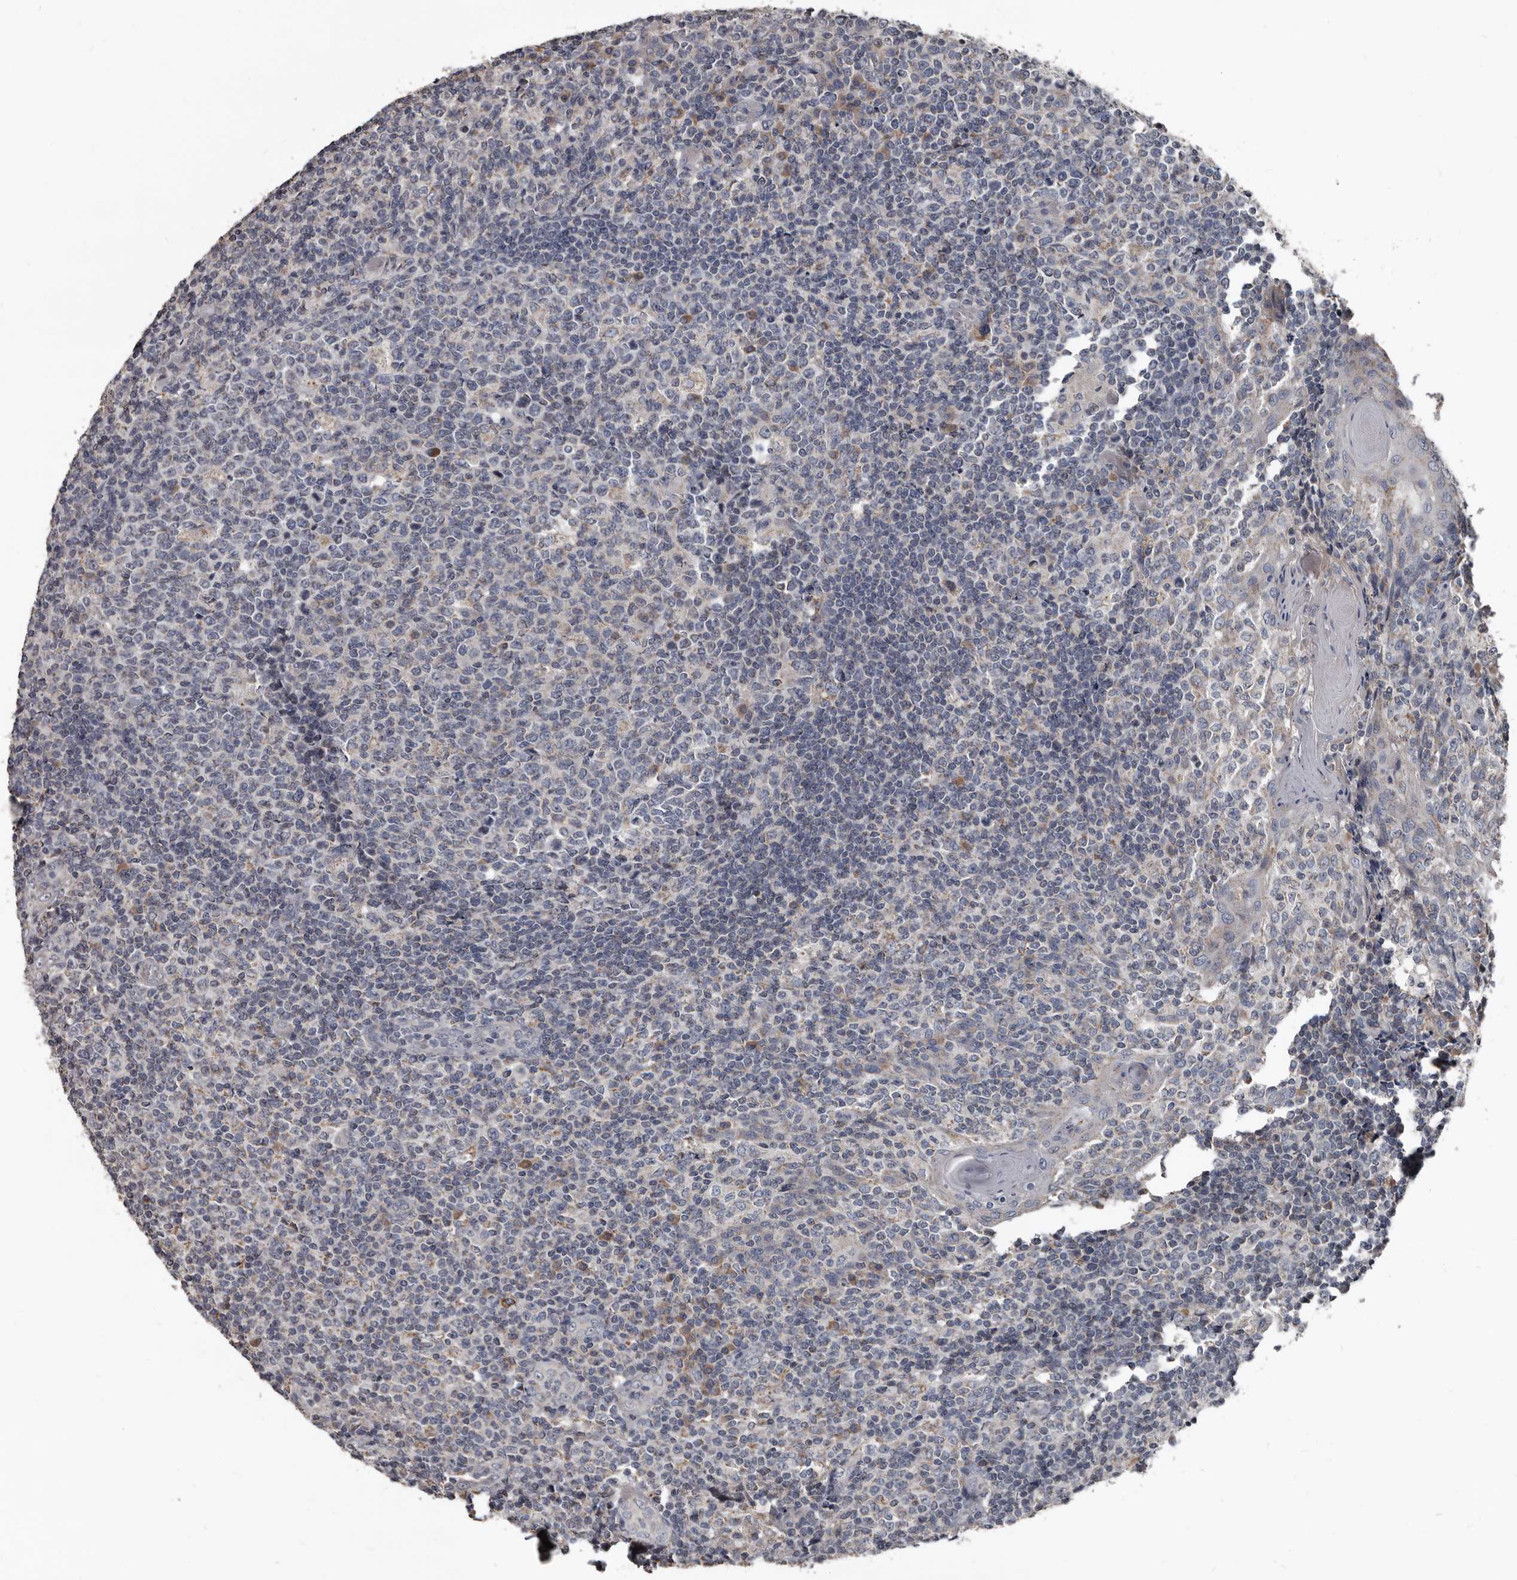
{"staining": {"intensity": "moderate", "quantity": "<25%", "location": "cytoplasmic/membranous"}, "tissue": "tonsil", "cell_type": "Germinal center cells", "image_type": "normal", "snomed": [{"axis": "morphology", "description": "Normal tissue, NOS"}, {"axis": "topography", "description": "Tonsil"}], "caption": "Brown immunohistochemical staining in benign tonsil shows moderate cytoplasmic/membranous expression in approximately <25% of germinal center cells.", "gene": "GREB1", "patient": {"sex": "female", "age": 19}}